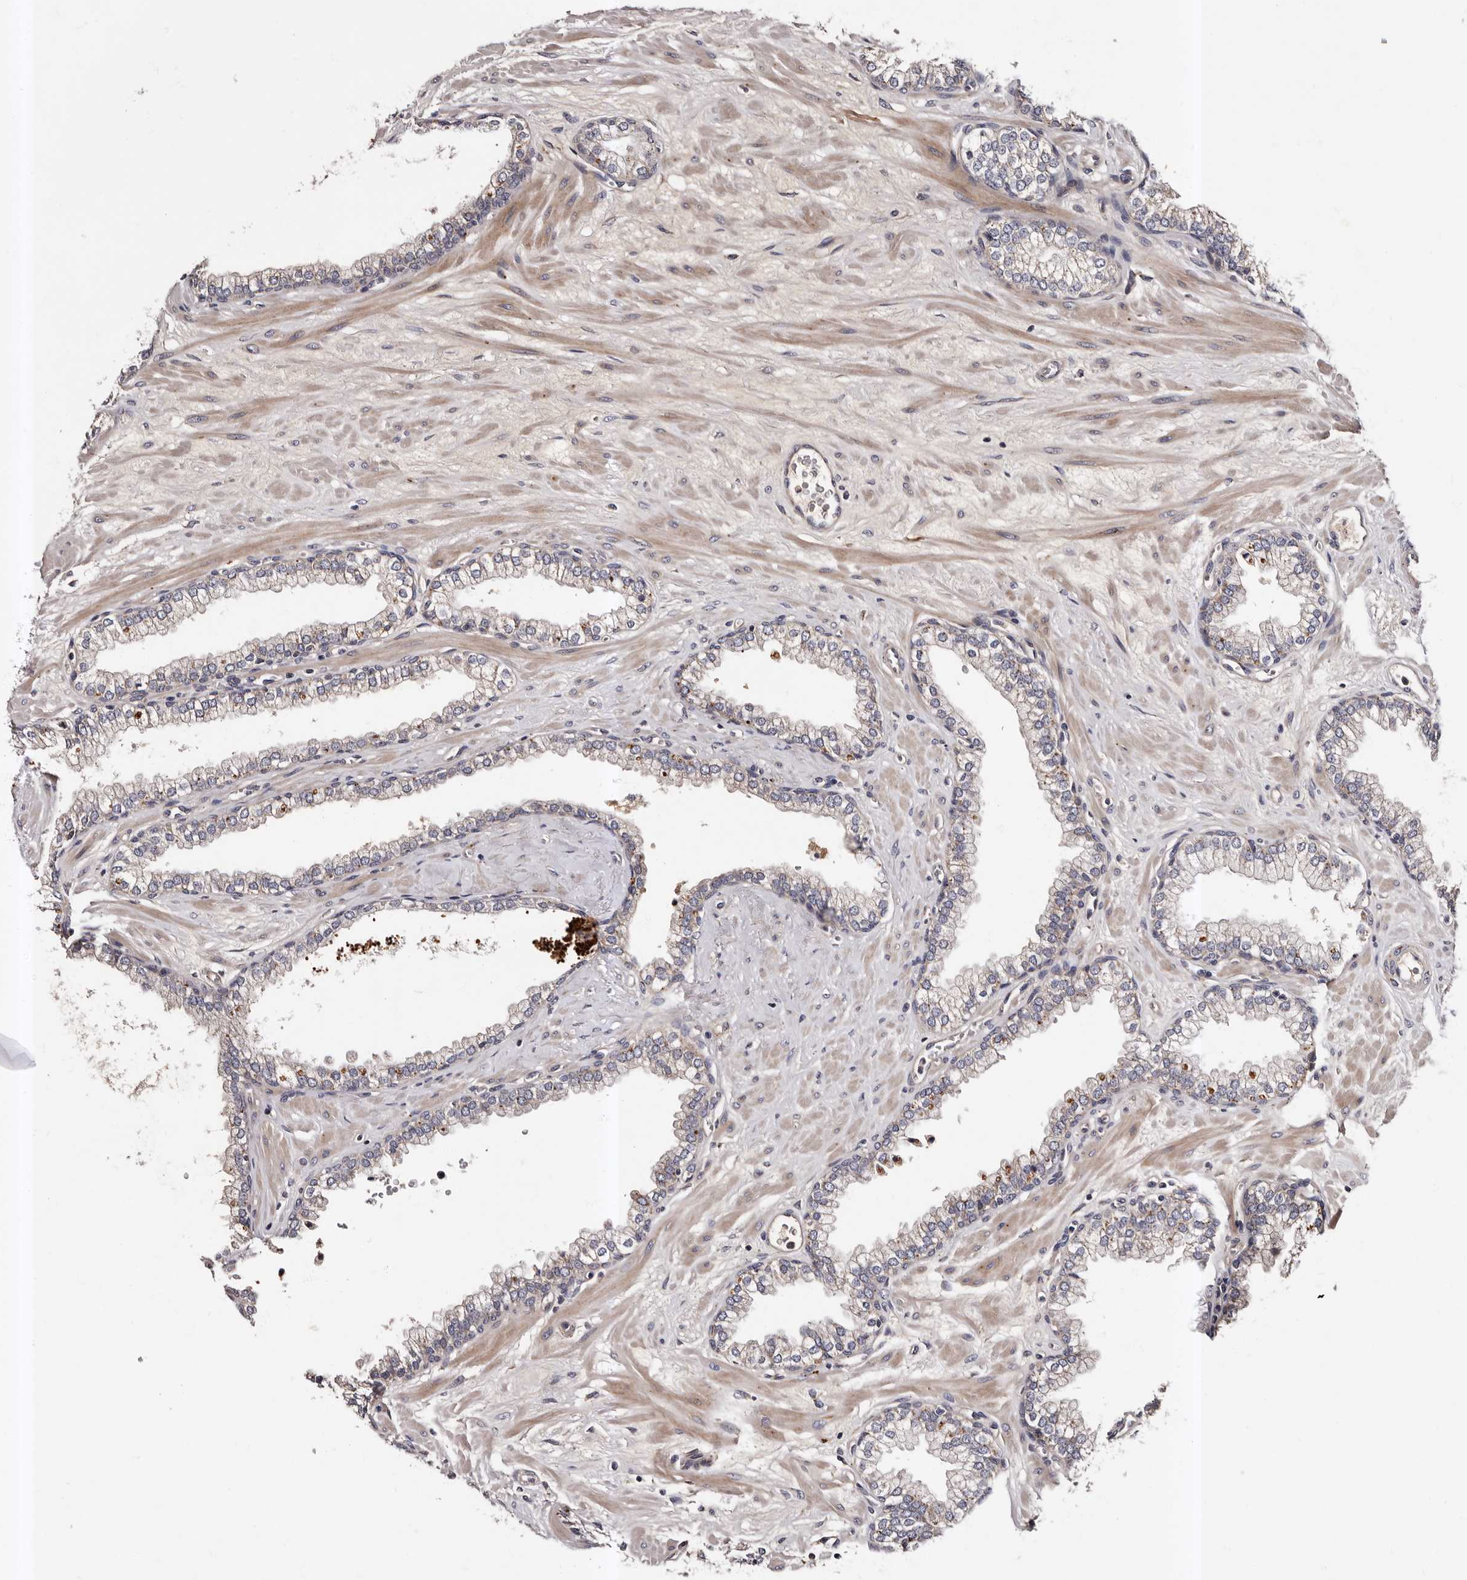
{"staining": {"intensity": "weak", "quantity": "<25%", "location": "cytoplasmic/membranous"}, "tissue": "prostate", "cell_type": "Glandular cells", "image_type": "normal", "snomed": [{"axis": "morphology", "description": "Normal tissue, NOS"}, {"axis": "morphology", "description": "Urothelial carcinoma, Low grade"}, {"axis": "topography", "description": "Urinary bladder"}, {"axis": "topography", "description": "Prostate"}], "caption": "Photomicrograph shows no significant protein positivity in glandular cells of normal prostate. Brightfield microscopy of immunohistochemistry stained with DAB (brown) and hematoxylin (blue), captured at high magnification.", "gene": "ADCK5", "patient": {"sex": "male", "age": 60}}